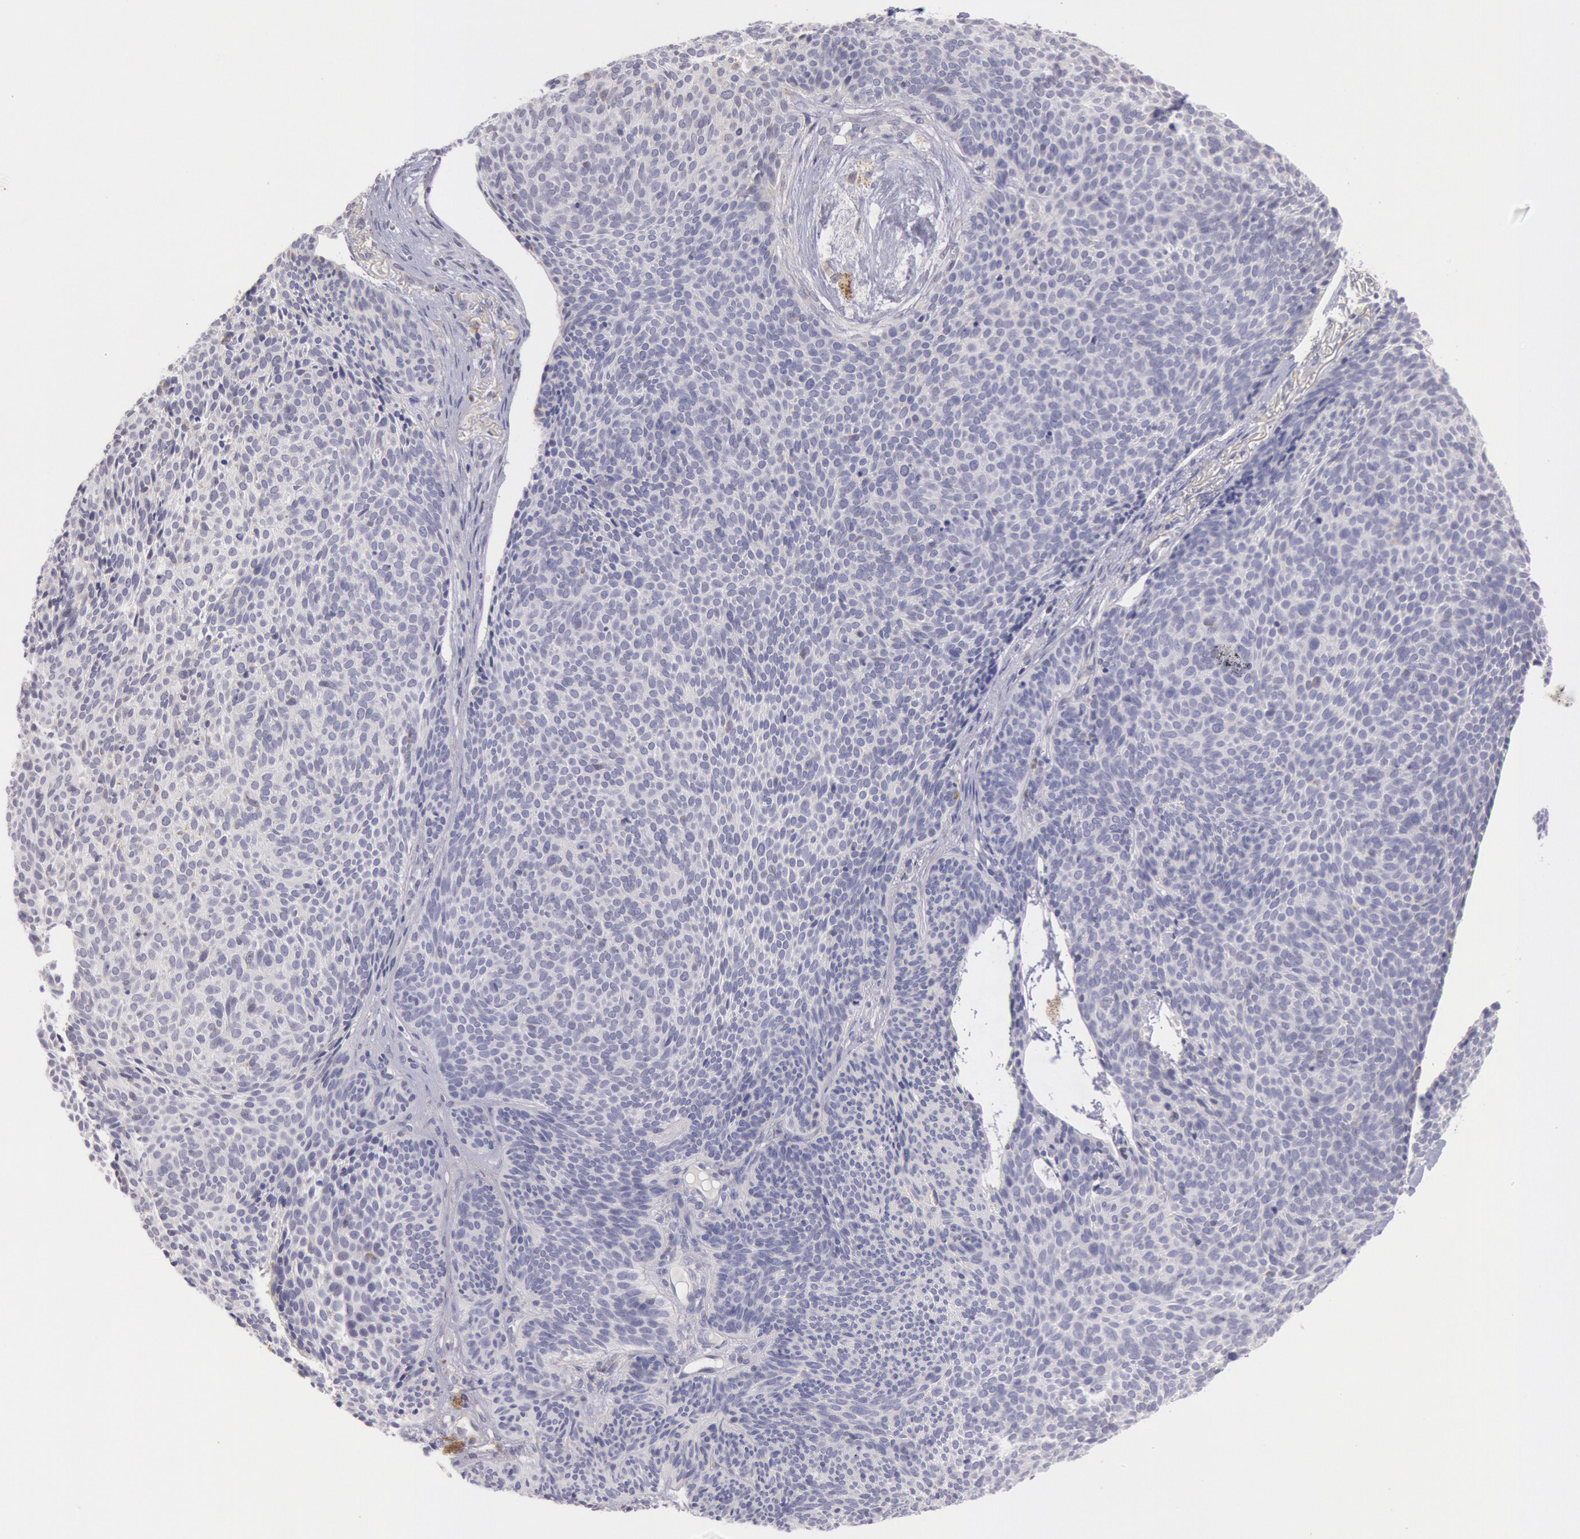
{"staining": {"intensity": "weak", "quantity": "25%-75%", "location": "cytoplasmic/membranous"}, "tissue": "skin cancer", "cell_type": "Tumor cells", "image_type": "cancer", "snomed": [{"axis": "morphology", "description": "Basal cell carcinoma"}, {"axis": "topography", "description": "Skin"}], "caption": "This is an image of immunohistochemistry staining of skin cancer (basal cell carcinoma), which shows weak staining in the cytoplasmic/membranous of tumor cells.", "gene": "FRMD6", "patient": {"sex": "male", "age": 84}}